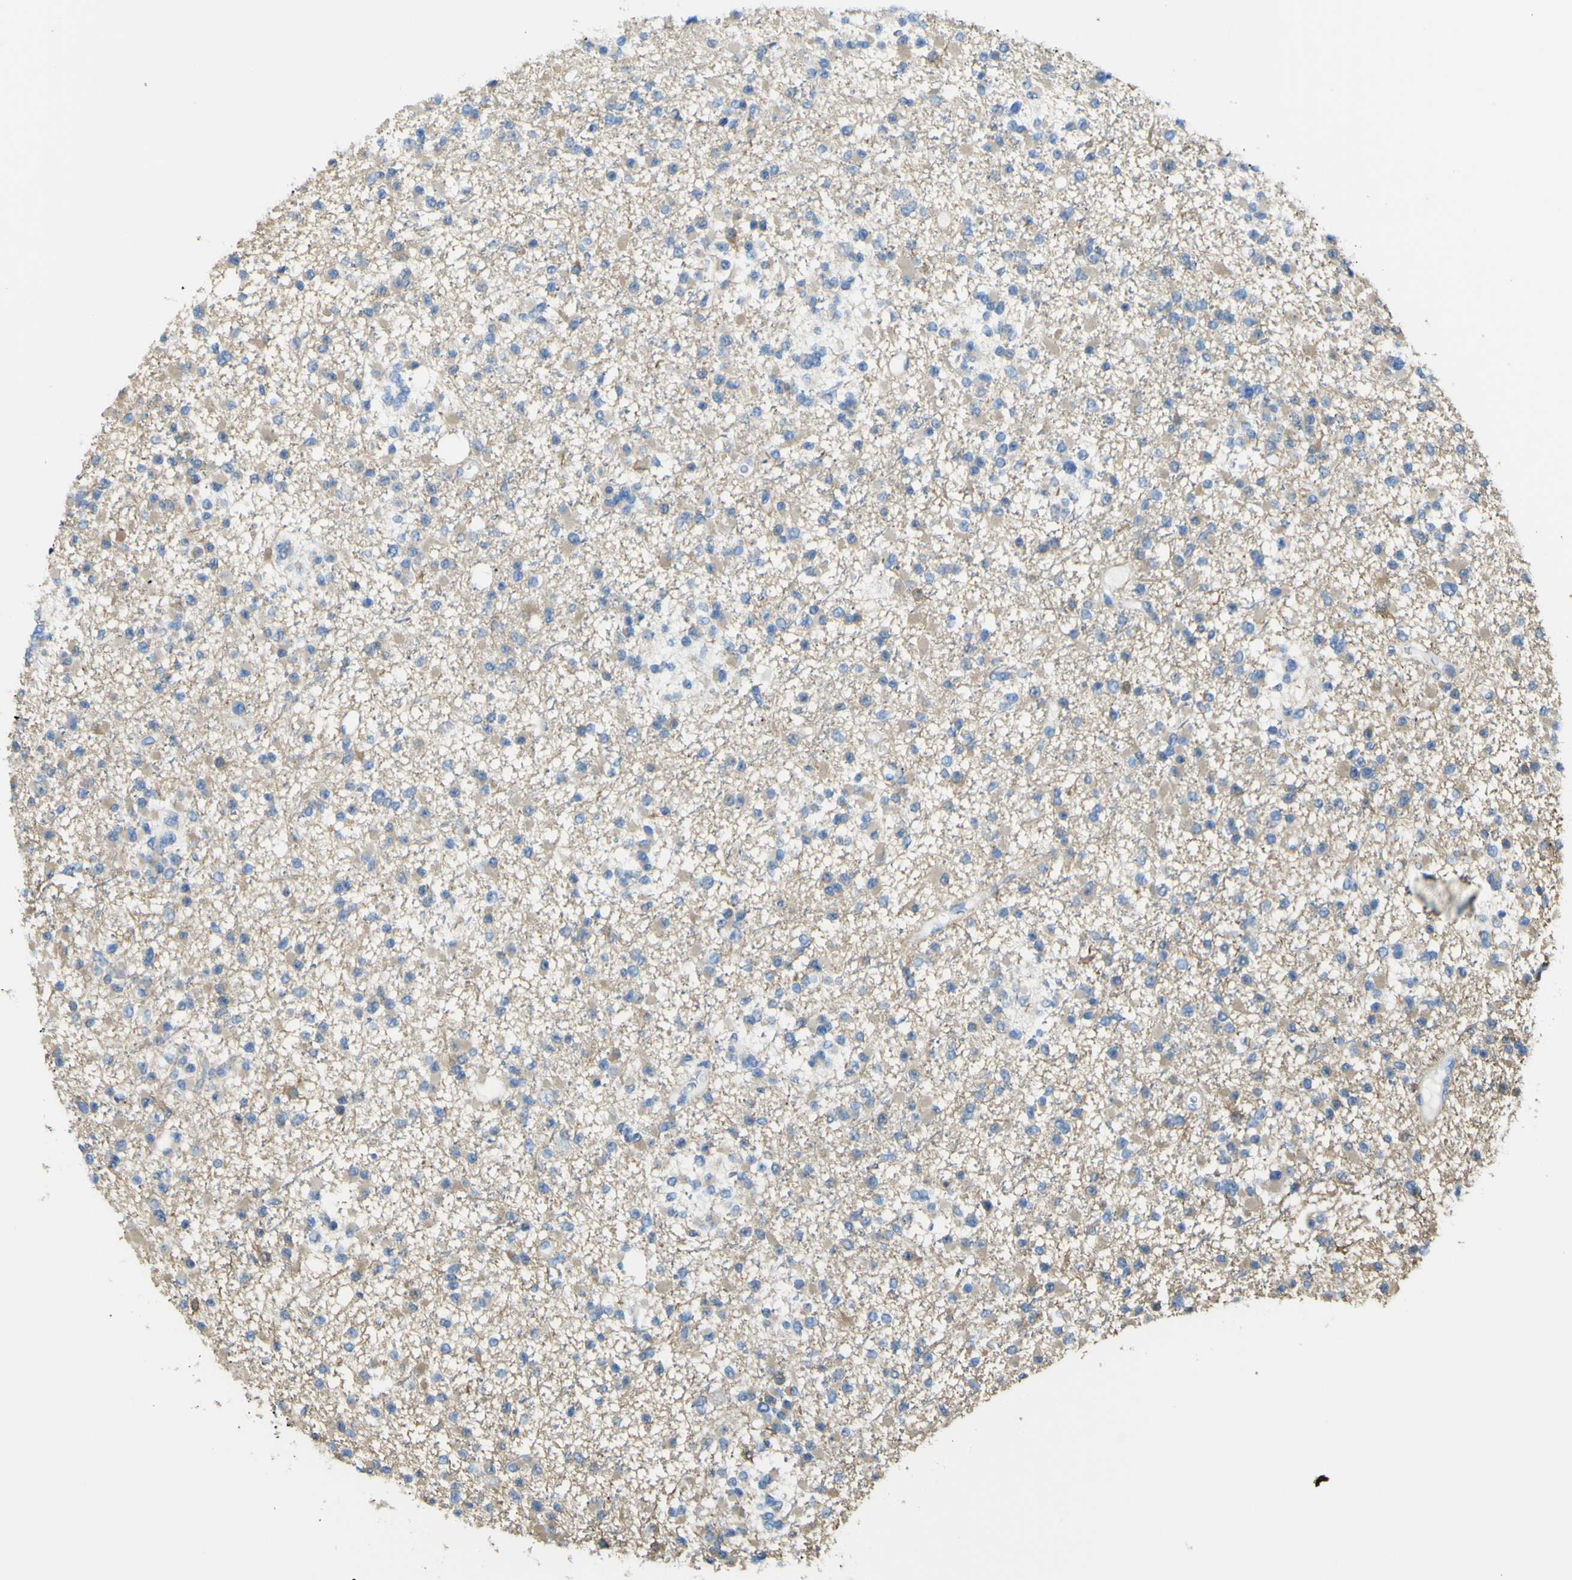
{"staining": {"intensity": "negative", "quantity": "none", "location": "none"}, "tissue": "glioma", "cell_type": "Tumor cells", "image_type": "cancer", "snomed": [{"axis": "morphology", "description": "Glioma, malignant, Low grade"}, {"axis": "topography", "description": "Brain"}], "caption": "Protein analysis of malignant glioma (low-grade) shows no significant staining in tumor cells.", "gene": "ABHD3", "patient": {"sex": "female", "age": 22}}